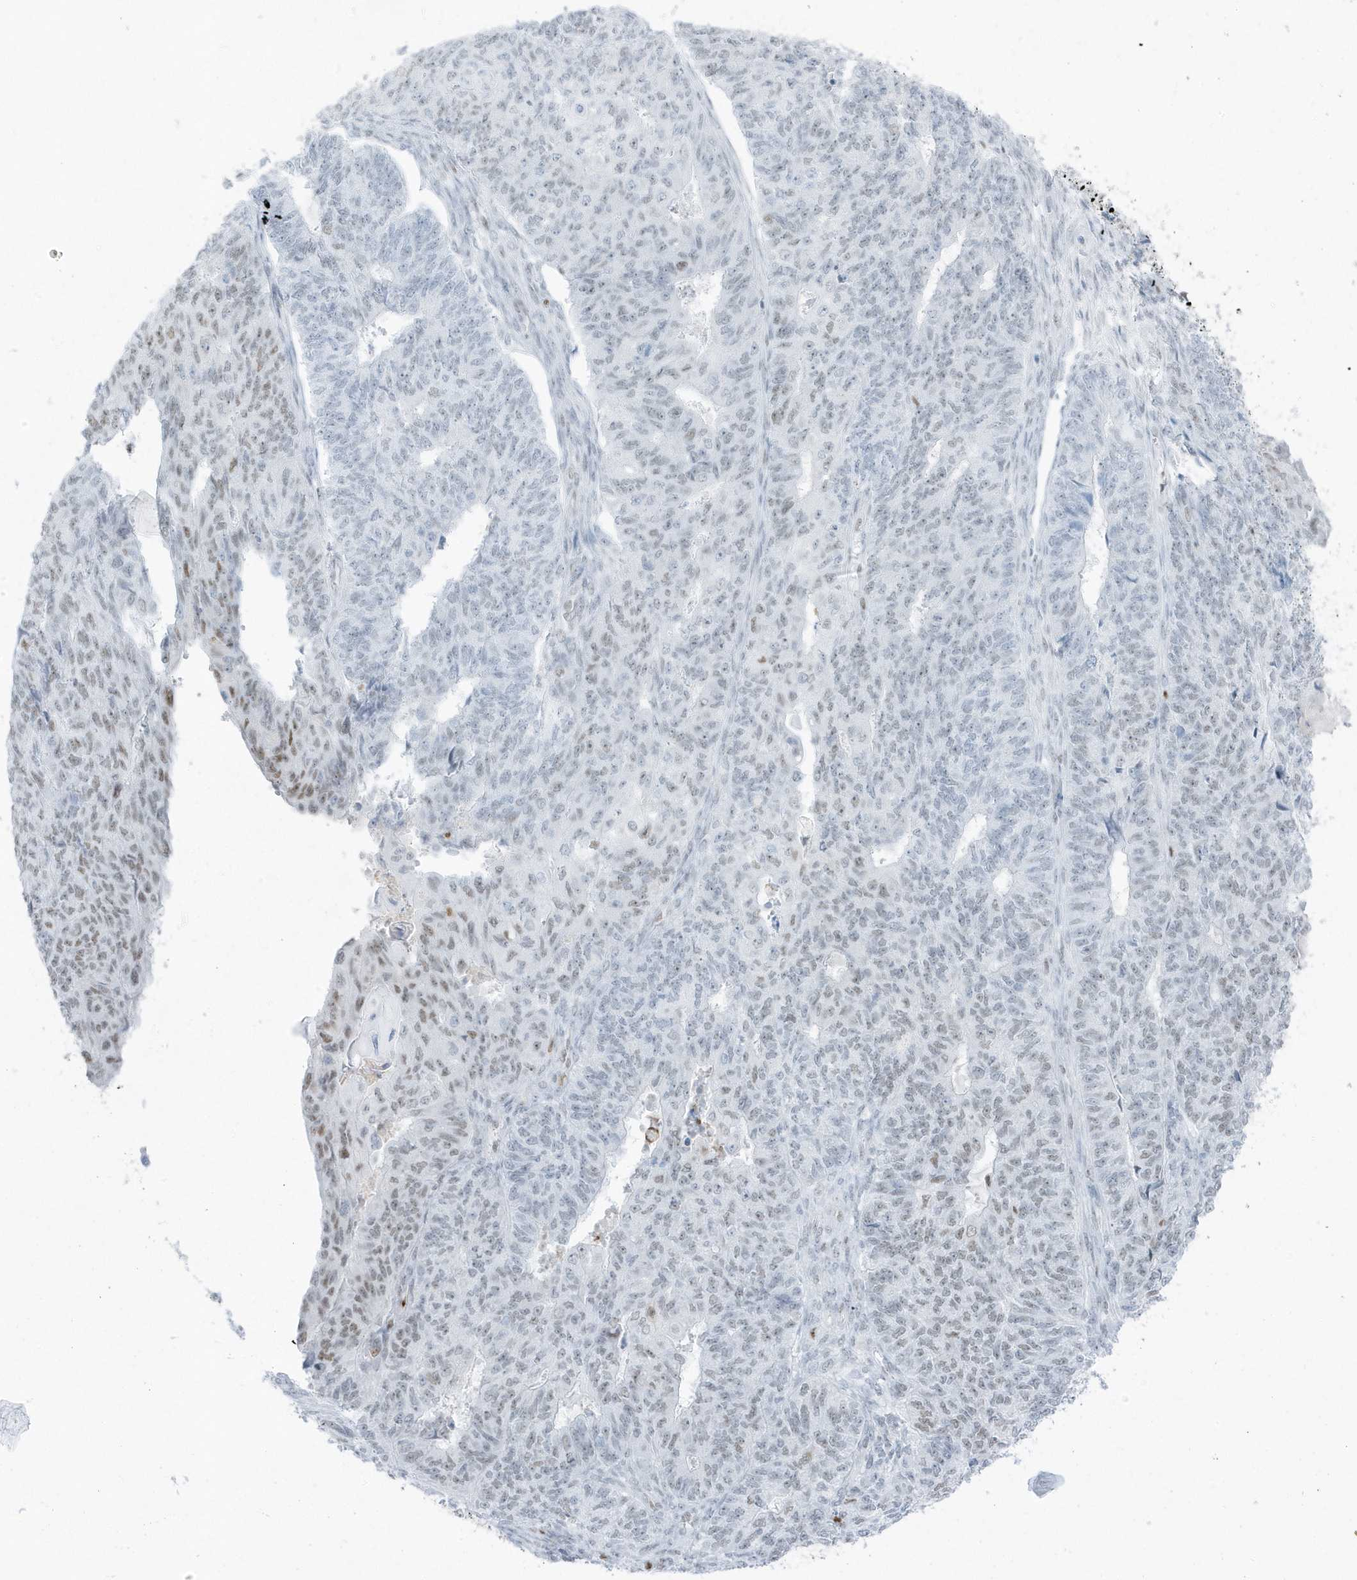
{"staining": {"intensity": "weak", "quantity": "<25%", "location": "nuclear"}, "tissue": "endometrial cancer", "cell_type": "Tumor cells", "image_type": "cancer", "snomed": [{"axis": "morphology", "description": "Adenocarcinoma, NOS"}, {"axis": "topography", "description": "Endometrium"}], "caption": "A micrograph of human endometrial cancer is negative for staining in tumor cells. (DAB (3,3'-diaminobenzidine) immunohistochemistry (IHC), high magnification).", "gene": "SMIM34", "patient": {"sex": "female", "age": 32}}